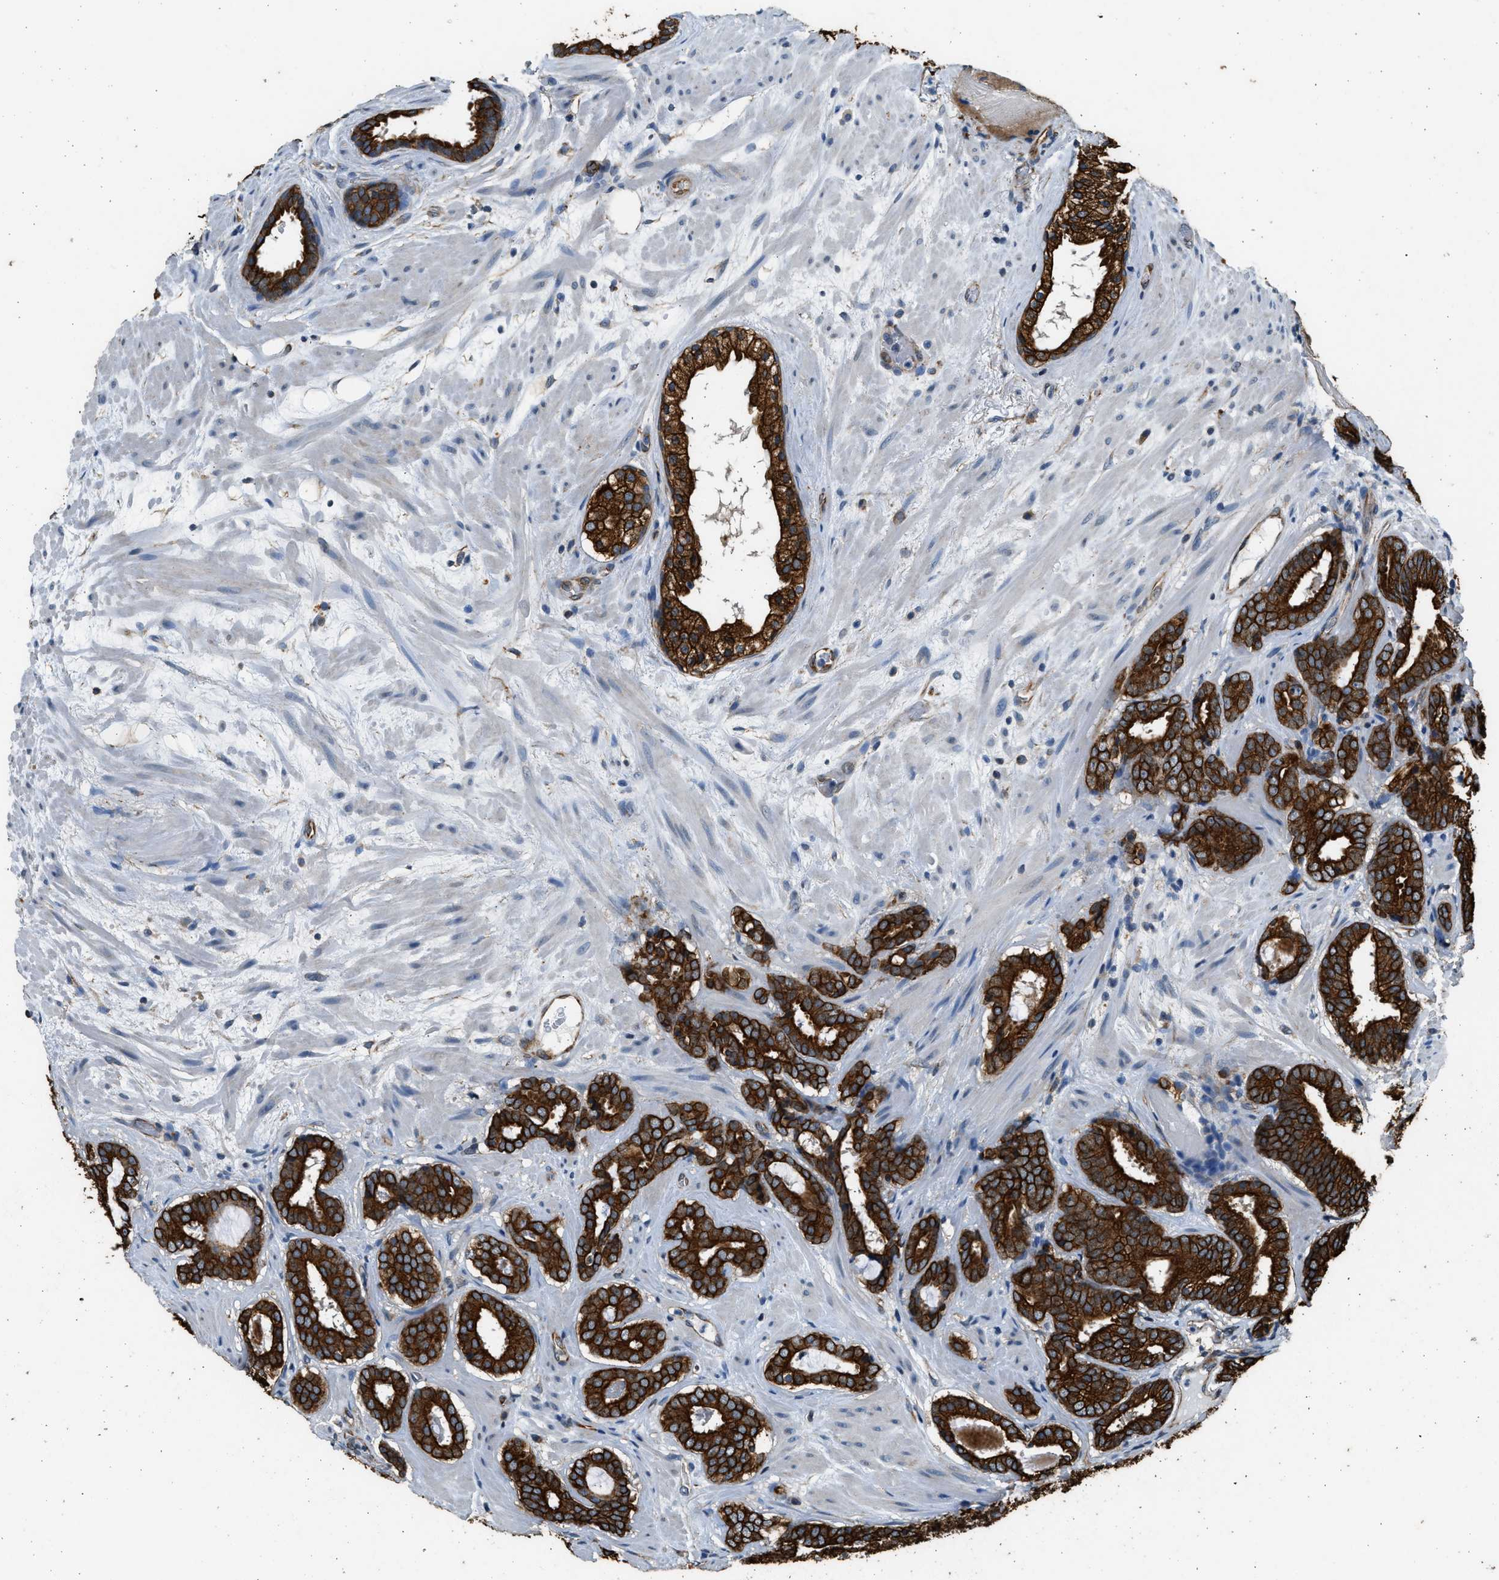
{"staining": {"intensity": "strong", "quantity": ">75%", "location": "cytoplasmic/membranous"}, "tissue": "prostate cancer", "cell_type": "Tumor cells", "image_type": "cancer", "snomed": [{"axis": "morphology", "description": "Adenocarcinoma, Low grade"}, {"axis": "topography", "description": "Prostate"}], "caption": "Prostate adenocarcinoma (low-grade) stained with a brown dye reveals strong cytoplasmic/membranous positive staining in approximately >75% of tumor cells.", "gene": "PCLO", "patient": {"sex": "male", "age": 69}}